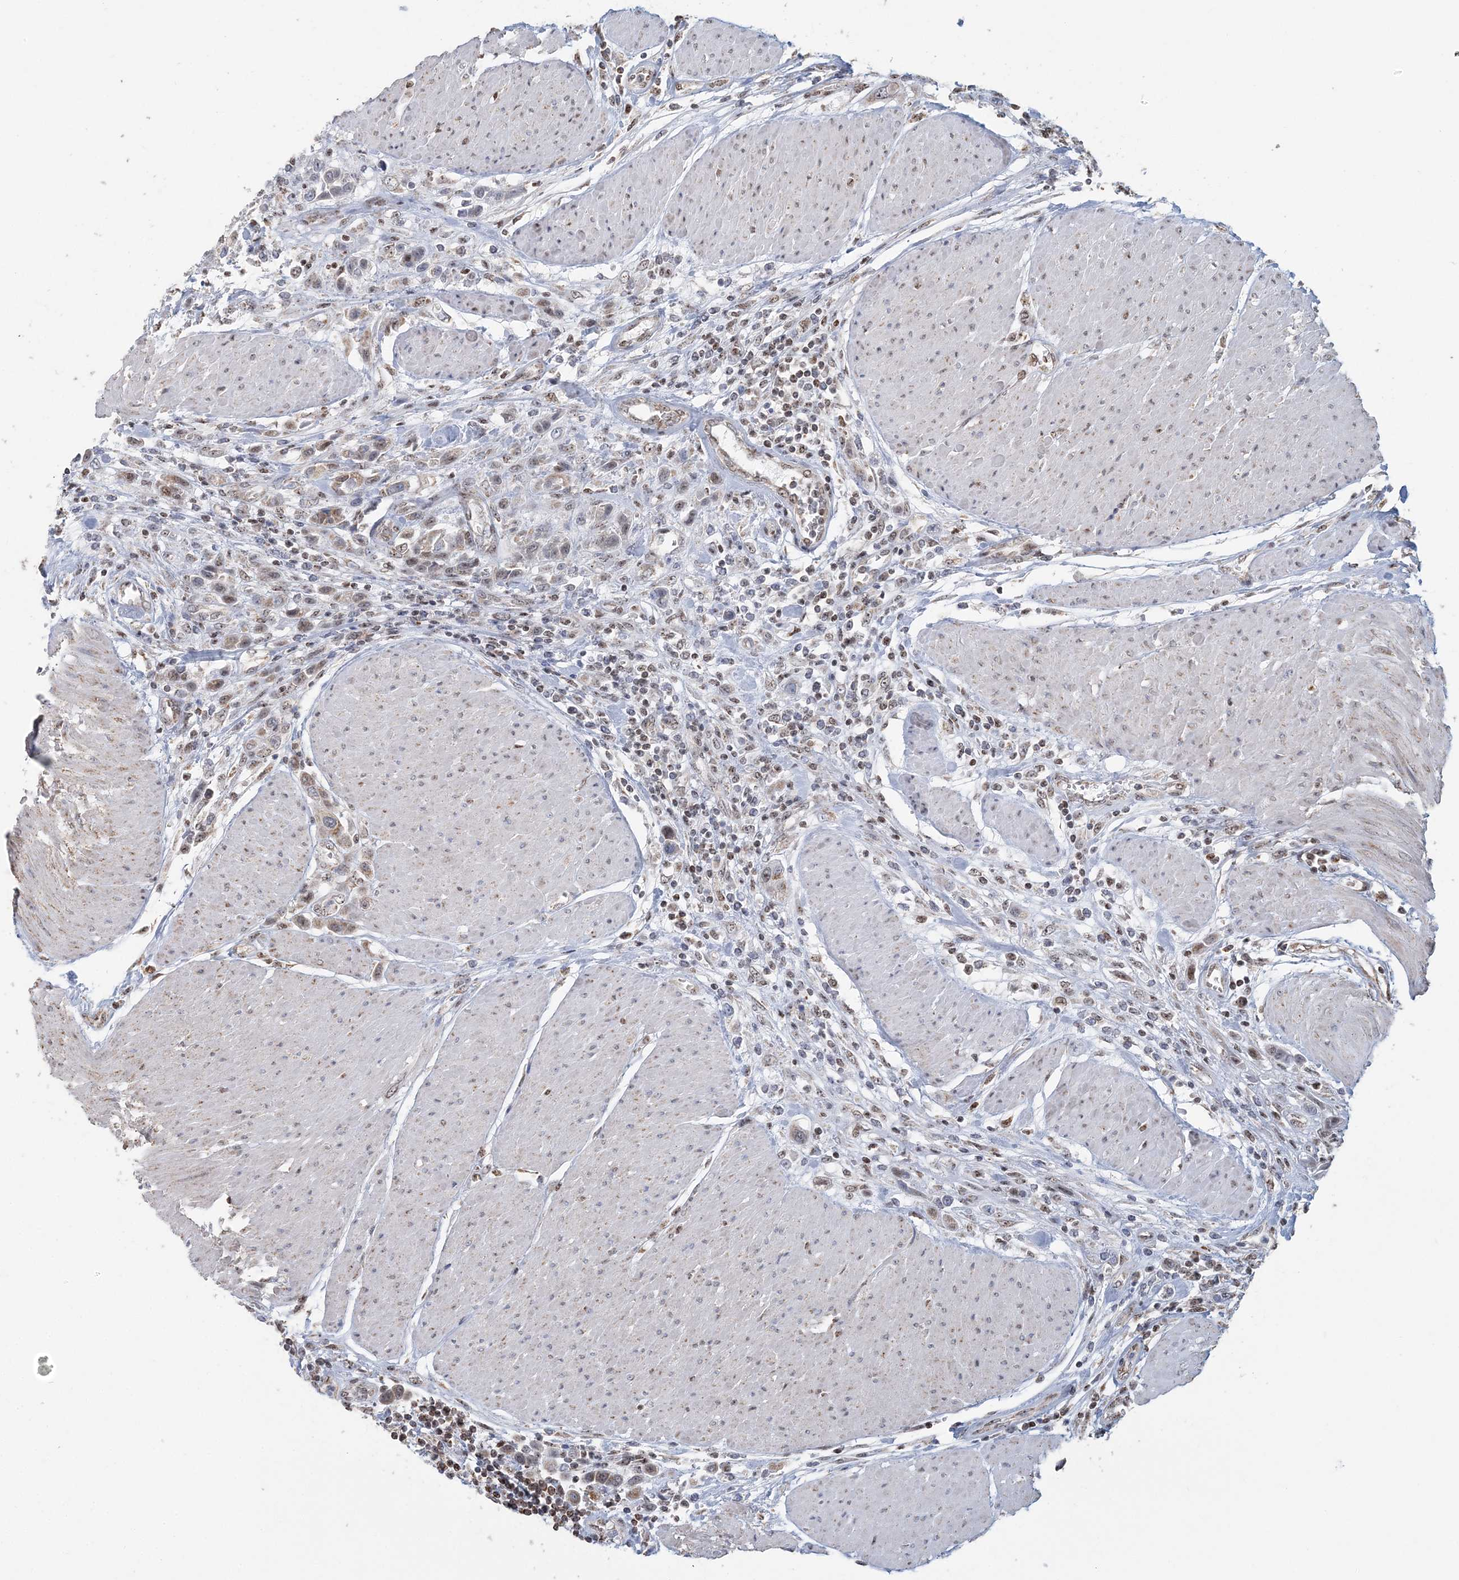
{"staining": {"intensity": "moderate", "quantity": ">75%", "location": "cytoplasmic/membranous,nuclear"}, "tissue": "urothelial cancer", "cell_type": "Tumor cells", "image_type": "cancer", "snomed": [{"axis": "morphology", "description": "Urothelial carcinoma, High grade"}, {"axis": "topography", "description": "Urinary bladder"}], "caption": "Protein analysis of urothelial carcinoma (high-grade) tissue displays moderate cytoplasmic/membranous and nuclear expression in approximately >75% of tumor cells.", "gene": "SUCLG1", "patient": {"sex": "male", "age": 50}}